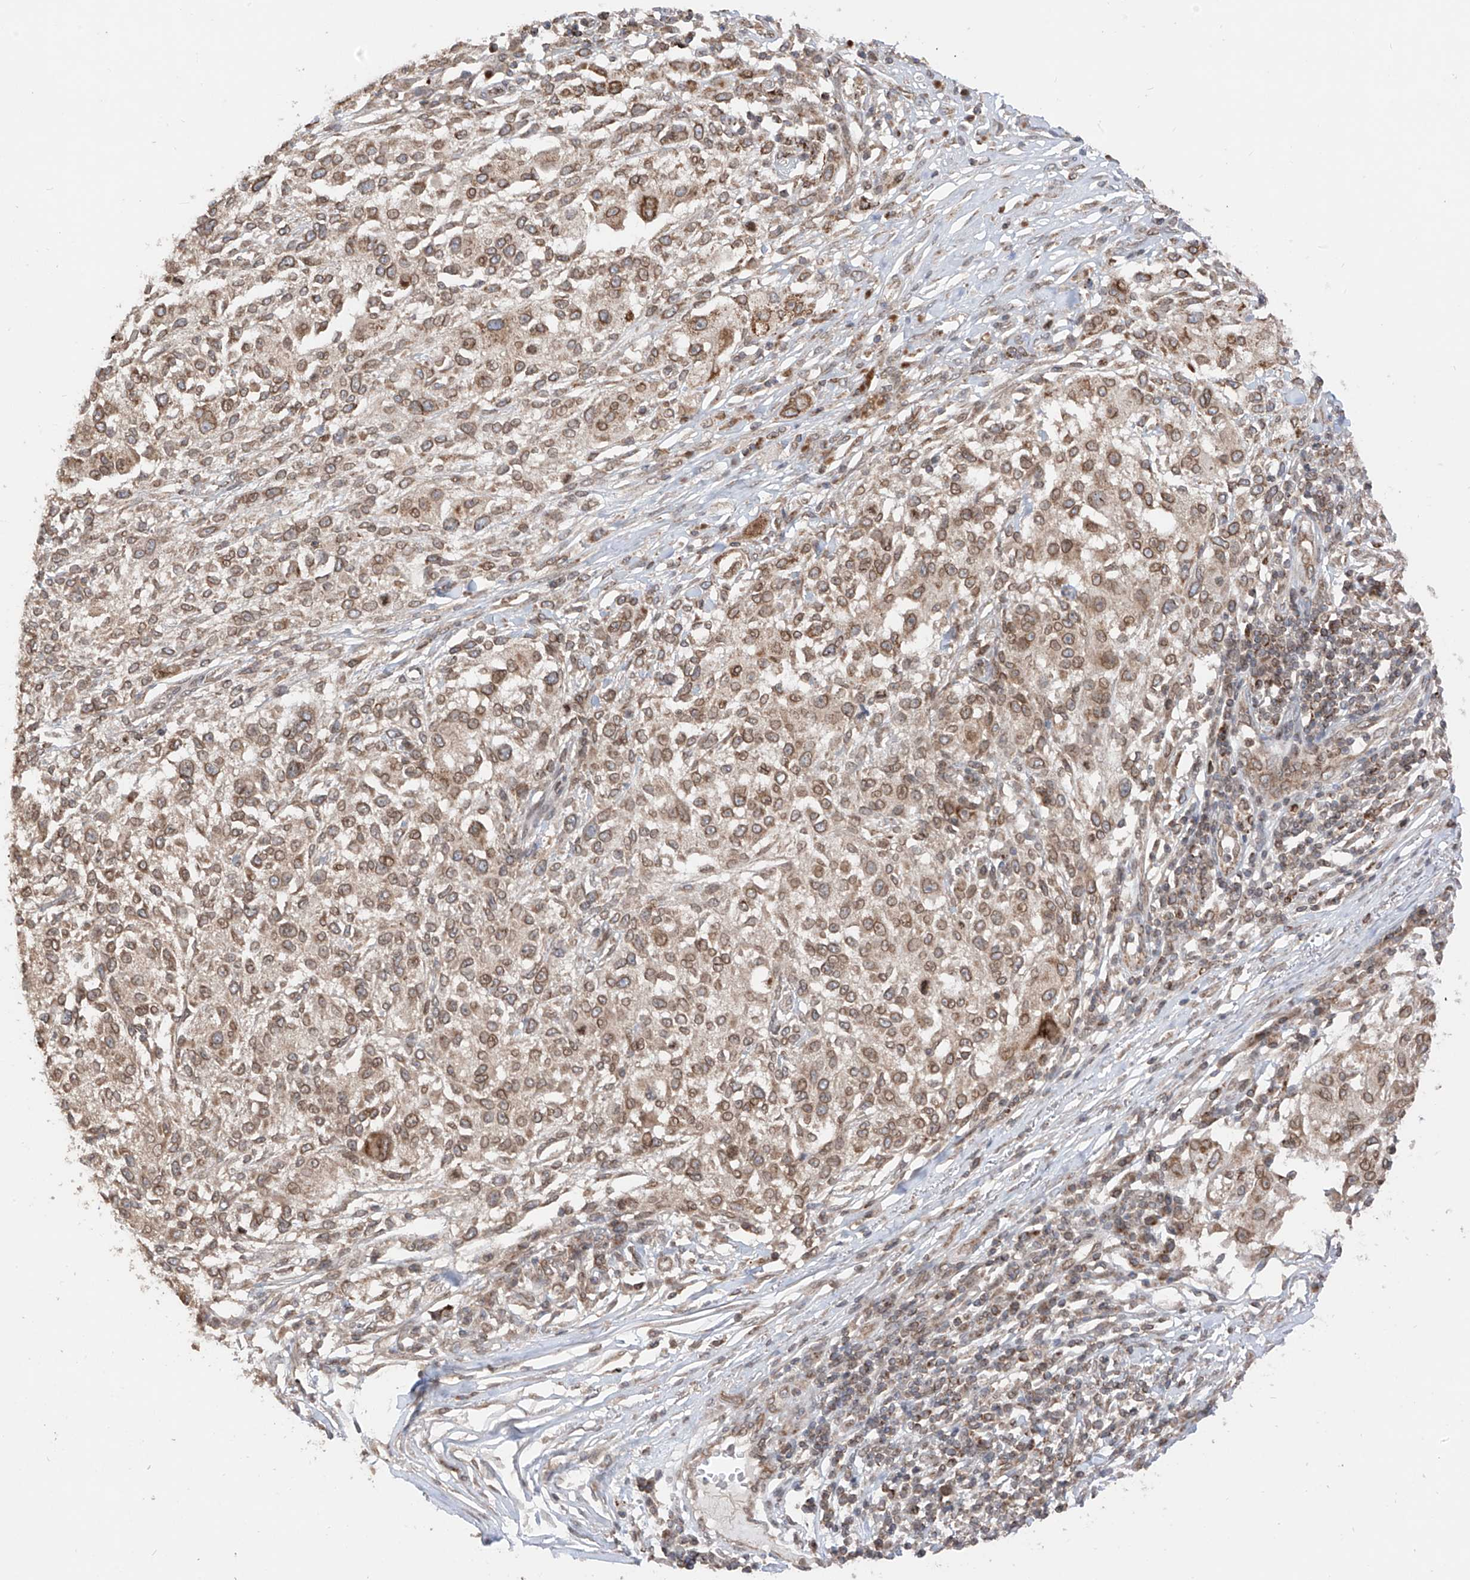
{"staining": {"intensity": "moderate", "quantity": "25%-75%", "location": "cytoplasmic/membranous,nuclear"}, "tissue": "melanoma", "cell_type": "Tumor cells", "image_type": "cancer", "snomed": [{"axis": "morphology", "description": "Necrosis, NOS"}, {"axis": "morphology", "description": "Malignant melanoma, NOS"}, {"axis": "topography", "description": "Skin"}], "caption": "Protein staining reveals moderate cytoplasmic/membranous and nuclear staining in approximately 25%-75% of tumor cells in malignant melanoma. Nuclei are stained in blue.", "gene": "AHCTF1", "patient": {"sex": "female", "age": 87}}